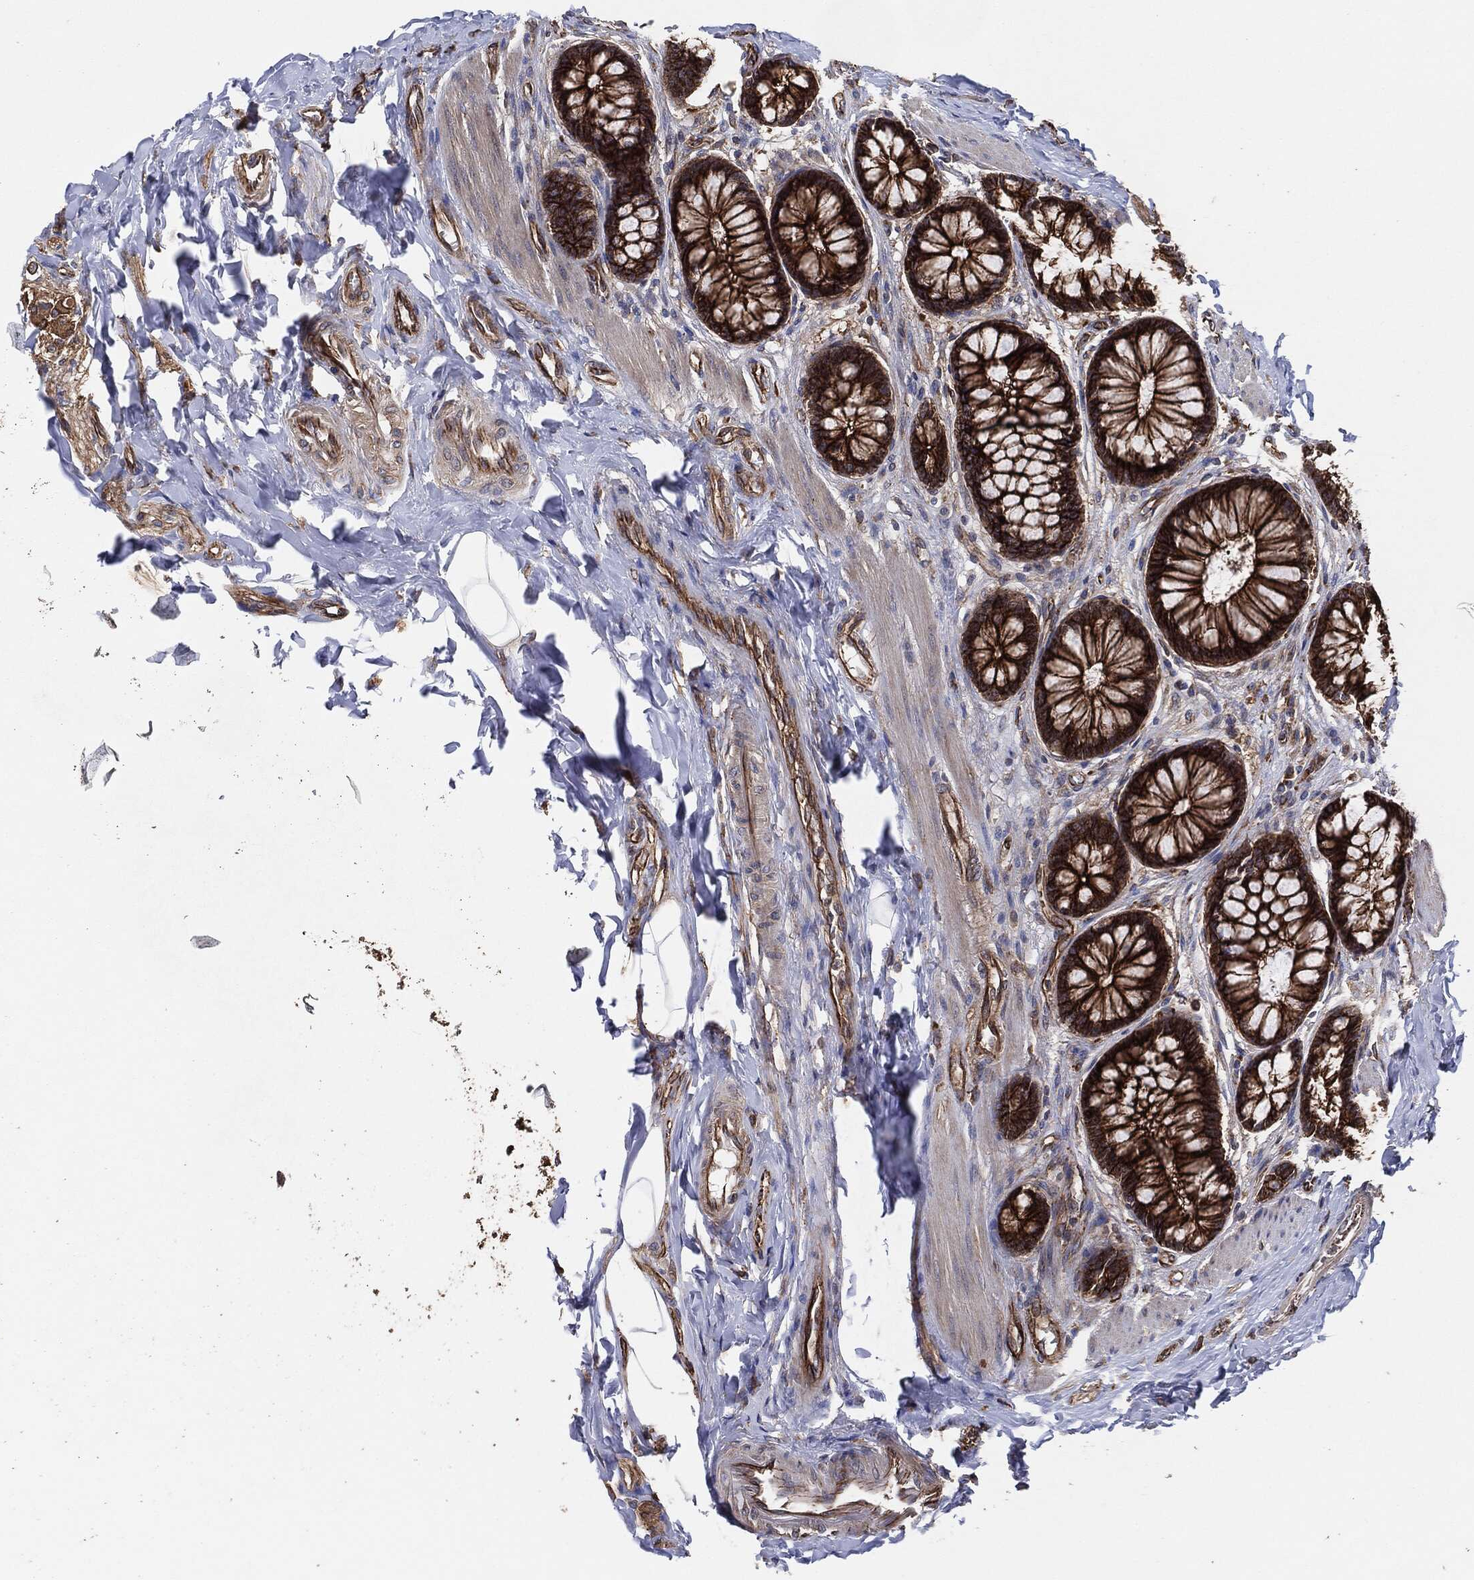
{"staining": {"intensity": "strong", "quantity": ">75%", "location": "cytoplasmic/membranous"}, "tissue": "colon", "cell_type": "Endothelial cells", "image_type": "normal", "snomed": [{"axis": "morphology", "description": "Normal tissue, NOS"}, {"axis": "topography", "description": "Colon"}], "caption": "High-power microscopy captured an immunohistochemistry photomicrograph of benign colon, revealing strong cytoplasmic/membranous staining in about >75% of endothelial cells.", "gene": "CTNNA1", "patient": {"sex": "female", "age": 65}}